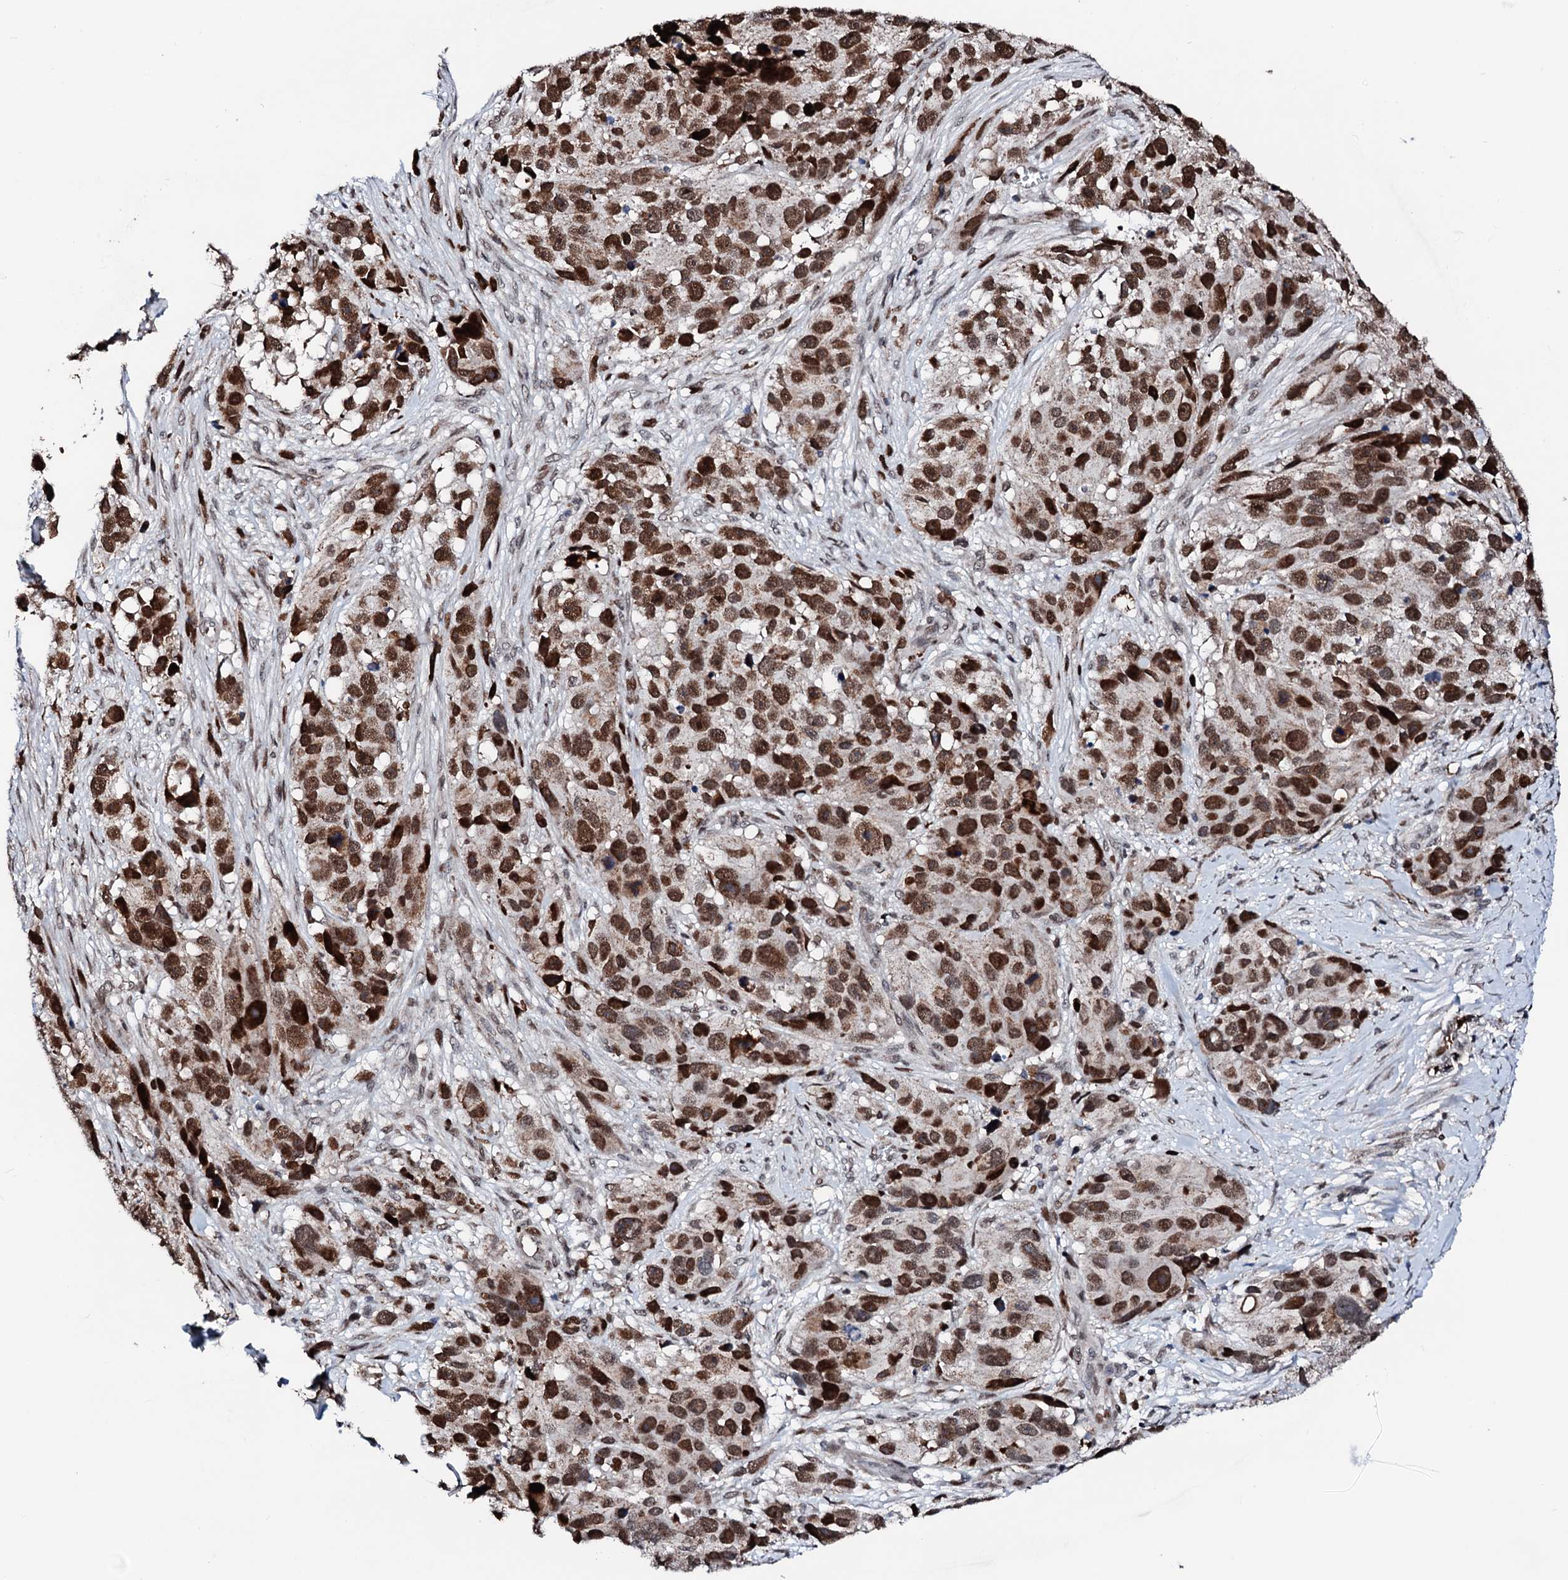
{"staining": {"intensity": "moderate", "quantity": ">75%", "location": "nuclear"}, "tissue": "melanoma", "cell_type": "Tumor cells", "image_type": "cancer", "snomed": [{"axis": "morphology", "description": "Malignant melanoma, NOS"}, {"axis": "topography", "description": "Skin"}], "caption": "Brown immunohistochemical staining in human melanoma demonstrates moderate nuclear positivity in approximately >75% of tumor cells.", "gene": "KIF18A", "patient": {"sex": "male", "age": 84}}